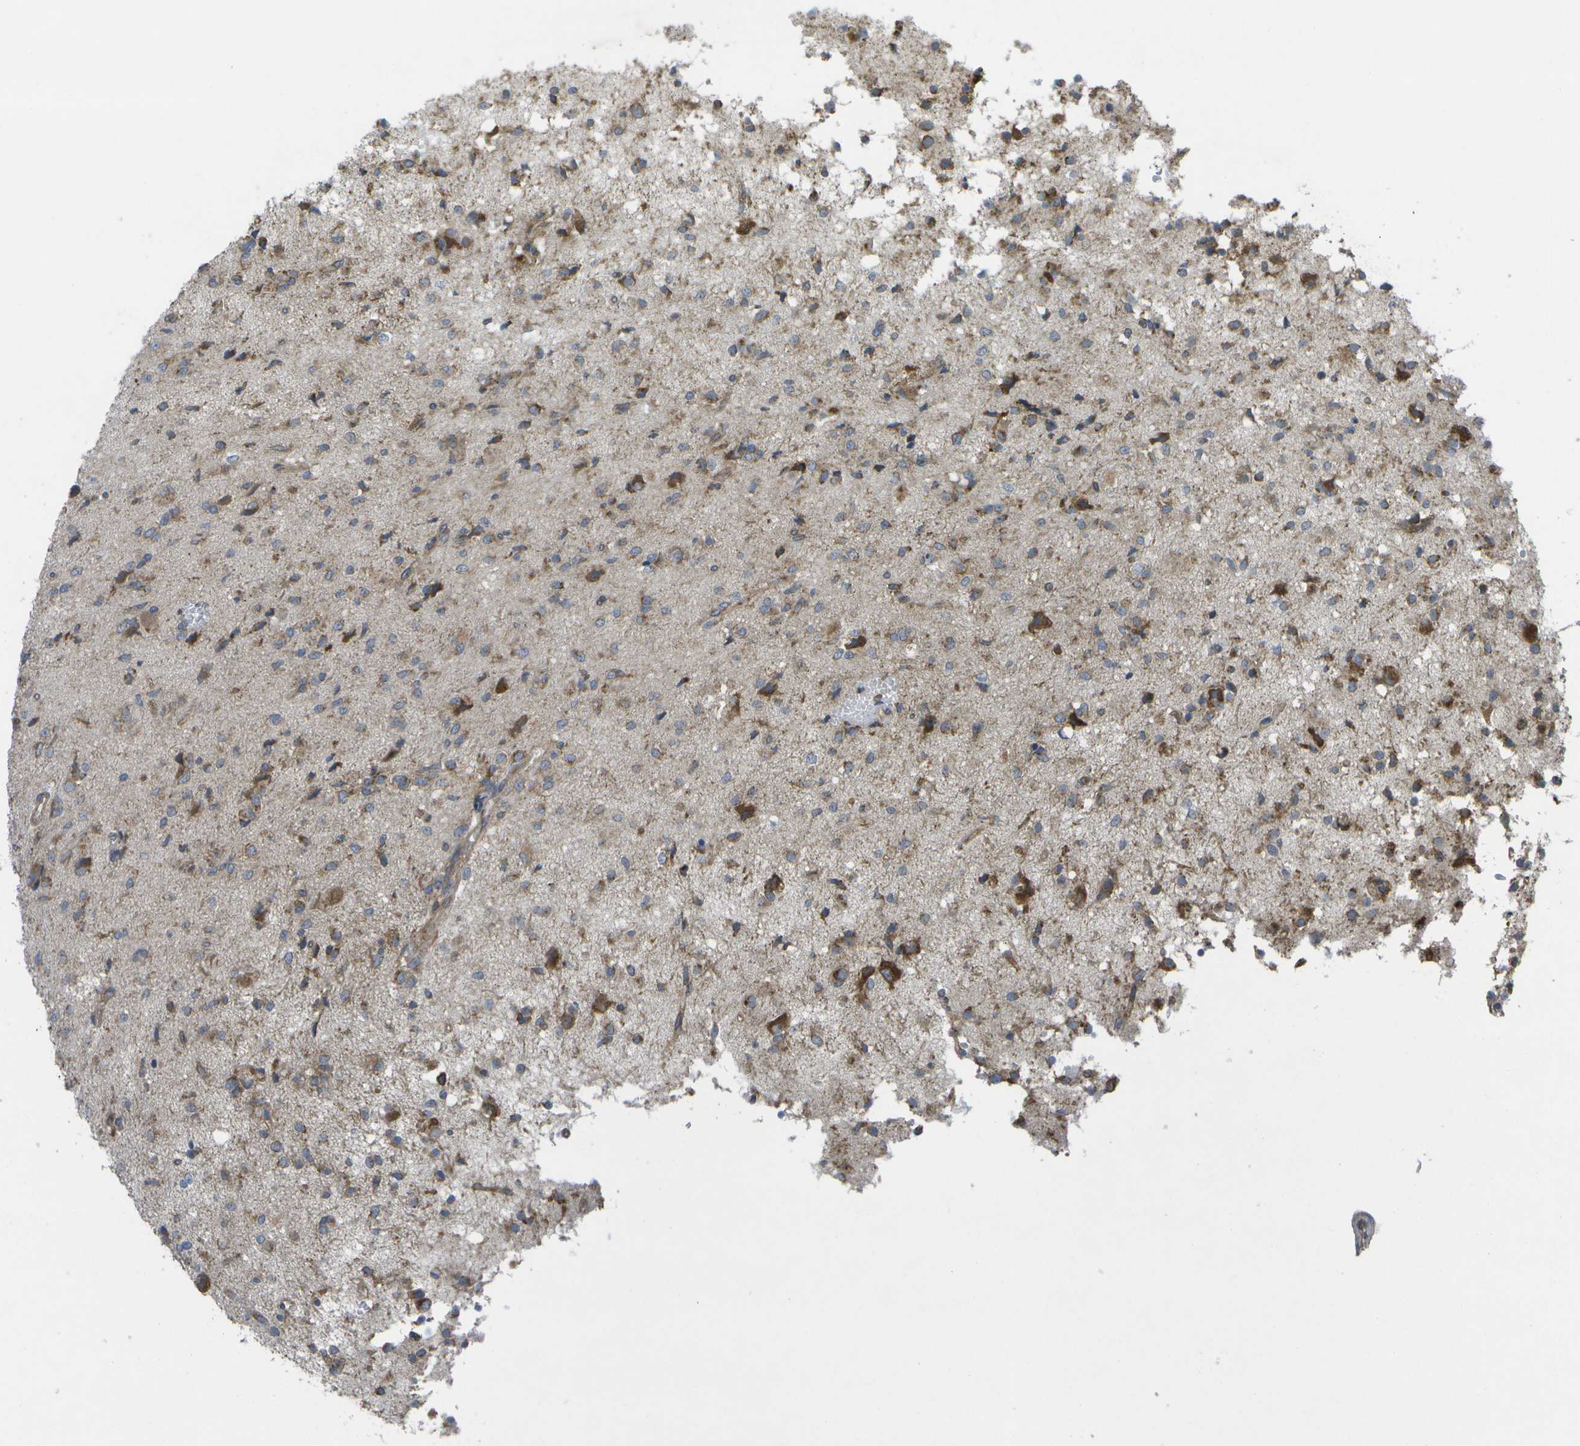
{"staining": {"intensity": "moderate", "quantity": ">75%", "location": "cytoplasmic/membranous"}, "tissue": "glioma", "cell_type": "Tumor cells", "image_type": "cancer", "snomed": [{"axis": "morphology", "description": "Glioma, malignant, High grade"}, {"axis": "topography", "description": "Brain"}], "caption": "A medium amount of moderate cytoplasmic/membranous expression is appreciated in about >75% of tumor cells in glioma tissue.", "gene": "DPM3", "patient": {"sex": "female", "age": 59}}